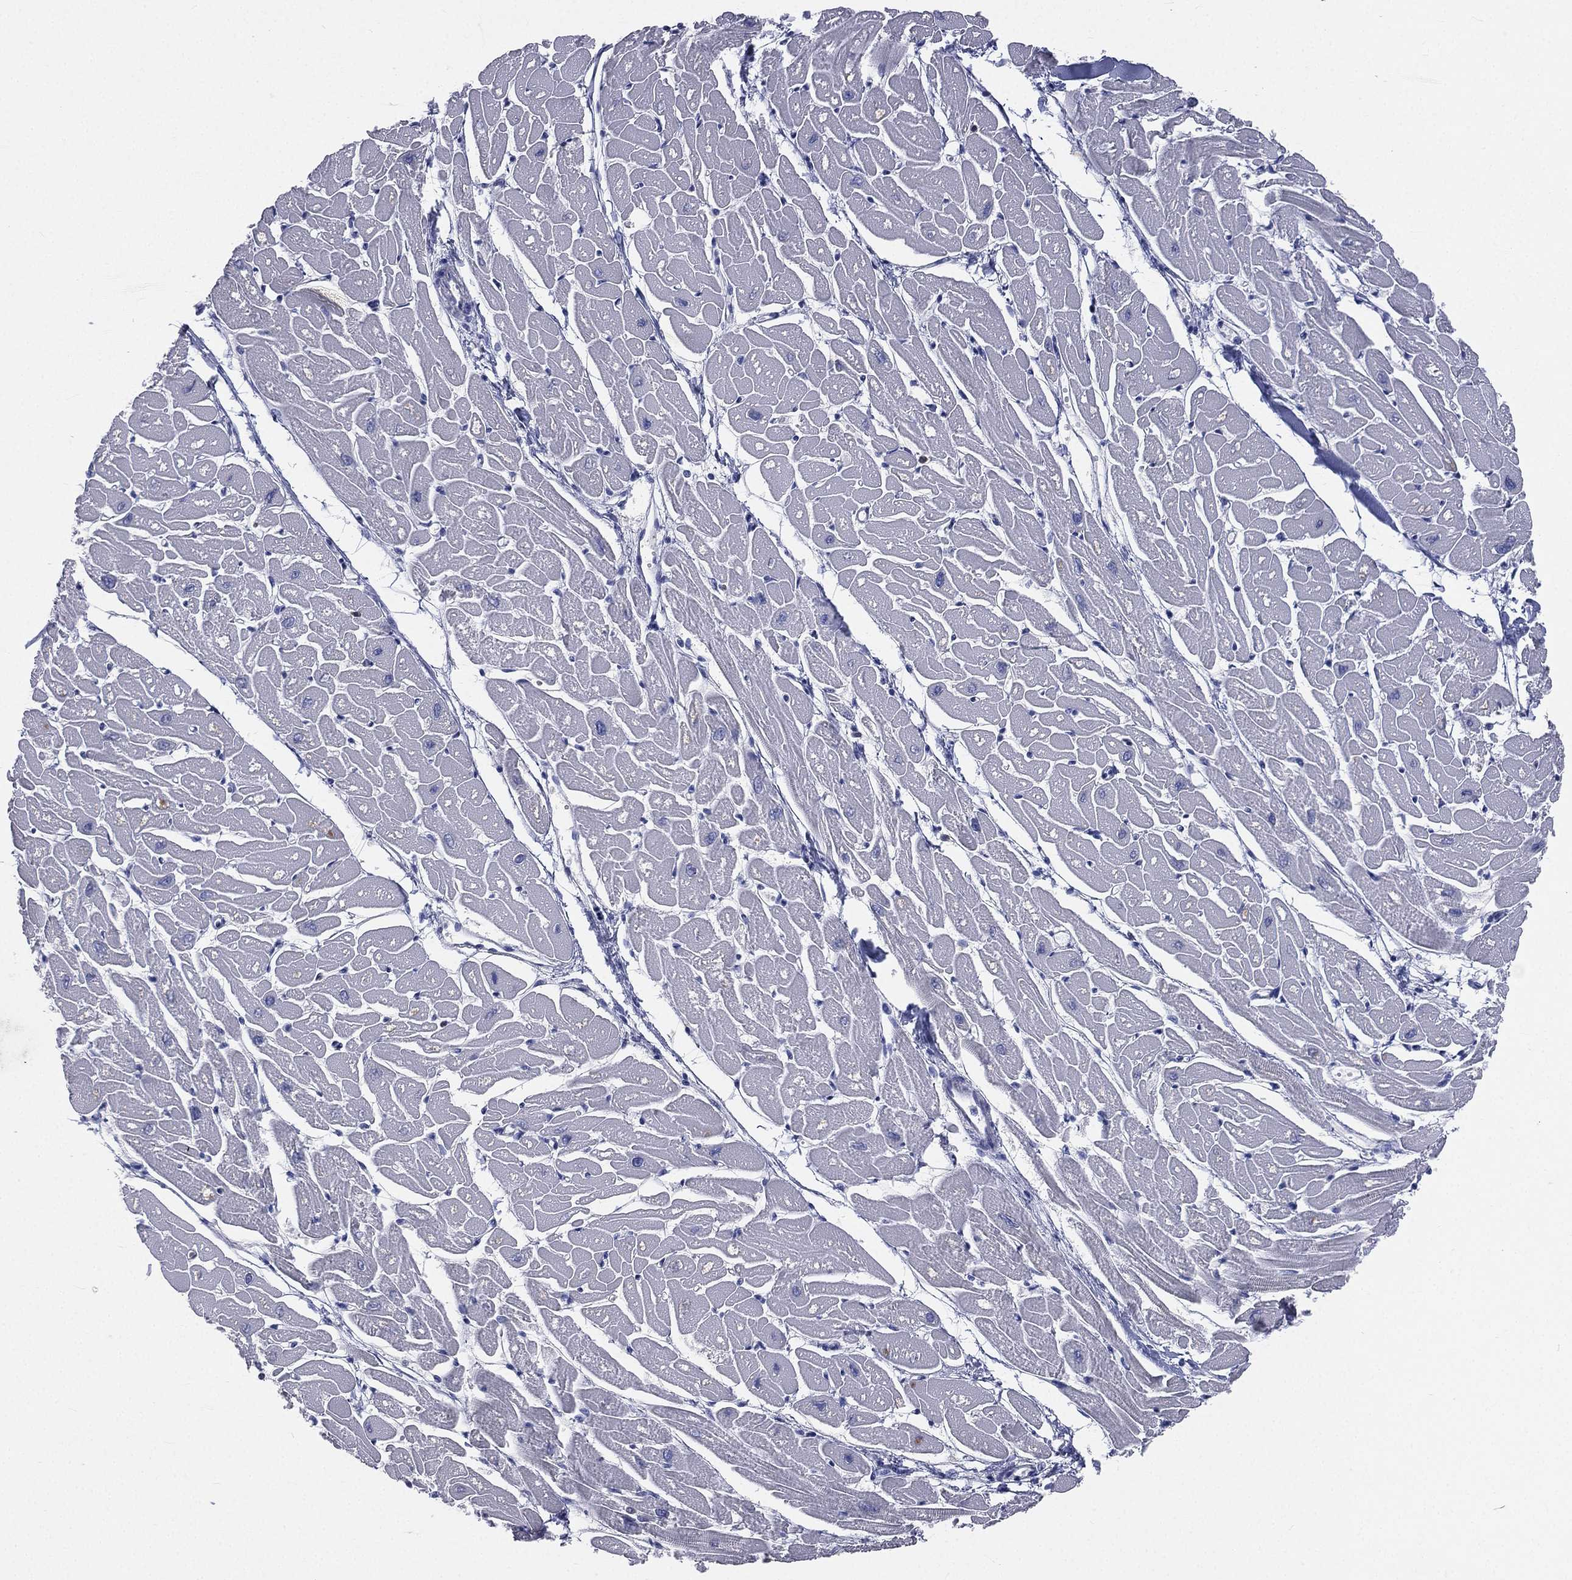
{"staining": {"intensity": "negative", "quantity": "none", "location": "none"}, "tissue": "heart muscle", "cell_type": "Cardiomyocytes", "image_type": "normal", "snomed": [{"axis": "morphology", "description": "Normal tissue, NOS"}, {"axis": "topography", "description": "Heart"}], "caption": "A photomicrograph of heart muscle stained for a protein demonstrates no brown staining in cardiomyocytes. (DAB immunohistochemistry (IHC) visualized using brightfield microscopy, high magnification).", "gene": "CD3D", "patient": {"sex": "male", "age": 57}}